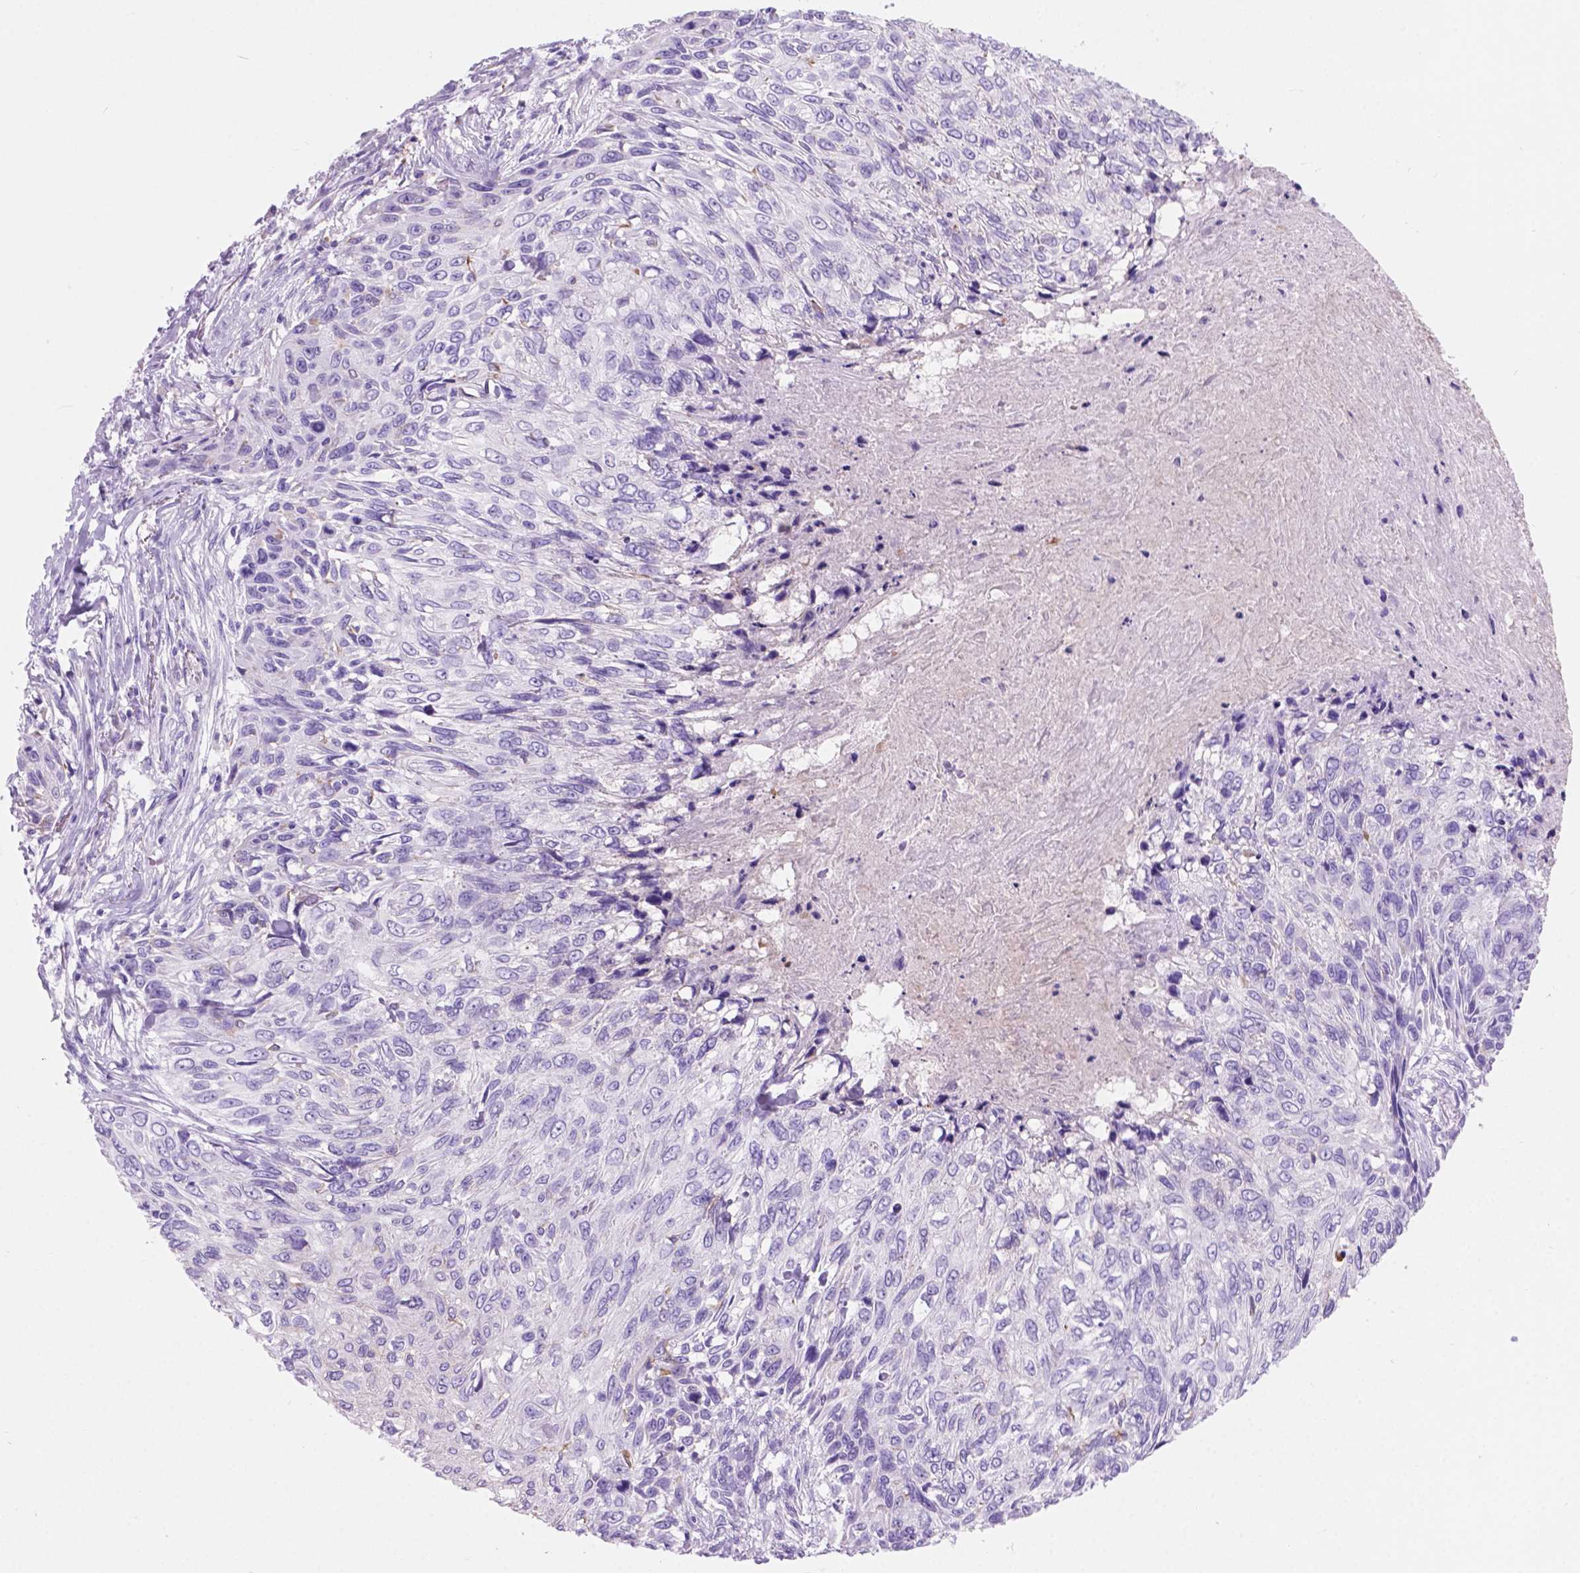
{"staining": {"intensity": "negative", "quantity": "none", "location": "none"}, "tissue": "skin cancer", "cell_type": "Tumor cells", "image_type": "cancer", "snomed": [{"axis": "morphology", "description": "Squamous cell carcinoma, NOS"}, {"axis": "topography", "description": "Skin"}], "caption": "An immunohistochemistry photomicrograph of skin cancer (squamous cell carcinoma) is shown. There is no staining in tumor cells of skin cancer (squamous cell carcinoma). (Stains: DAB (3,3'-diaminobenzidine) IHC with hematoxylin counter stain, Microscopy: brightfield microscopy at high magnification).", "gene": "GRIN2B", "patient": {"sex": "male", "age": 92}}